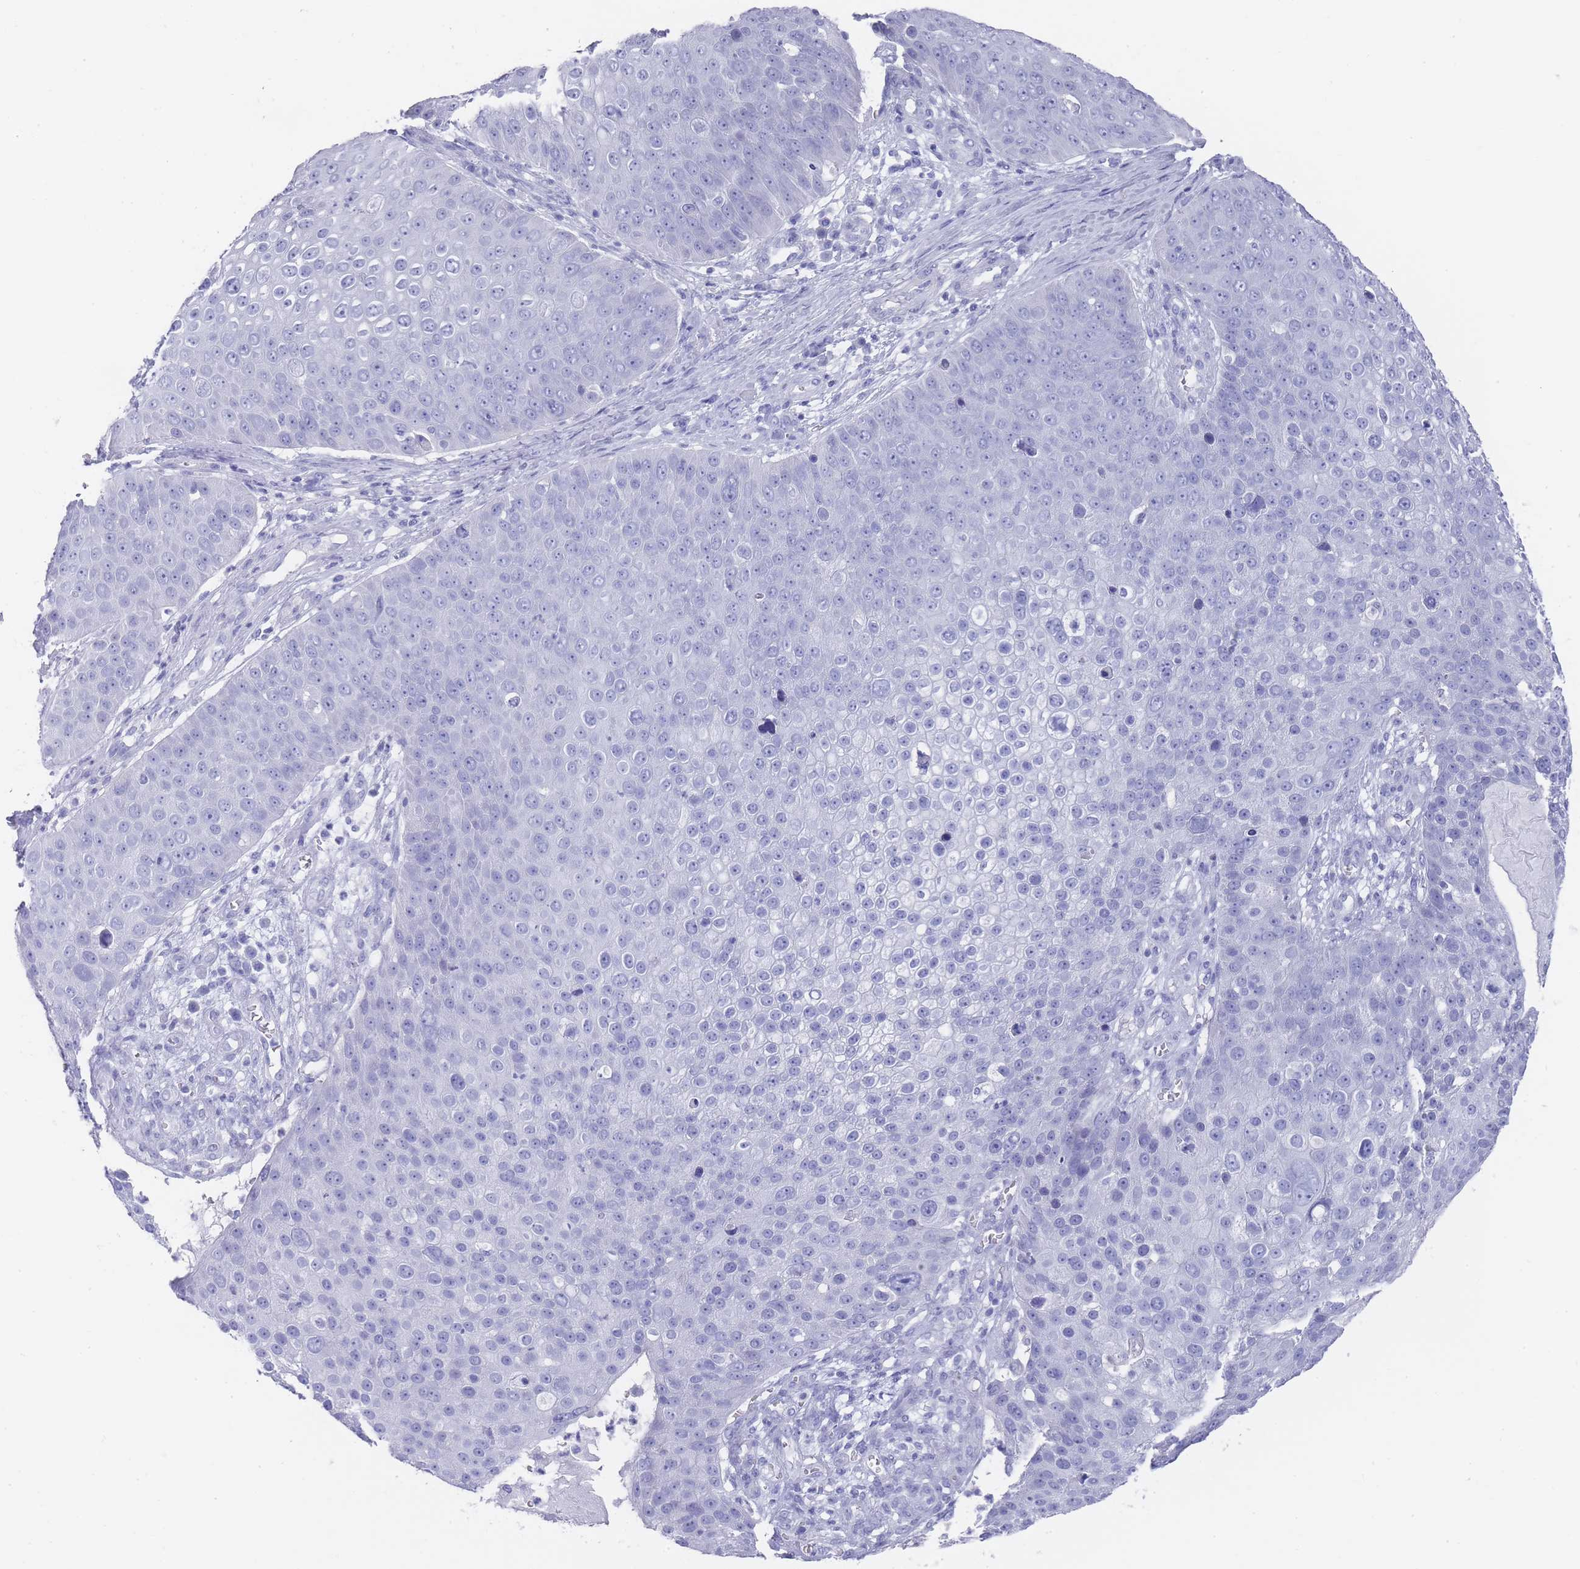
{"staining": {"intensity": "negative", "quantity": "none", "location": "none"}, "tissue": "skin cancer", "cell_type": "Tumor cells", "image_type": "cancer", "snomed": [{"axis": "morphology", "description": "Squamous cell carcinoma, NOS"}, {"axis": "topography", "description": "Skin"}], "caption": "This is an immunohistochemistry (IHC) micrograph of human squamous cell carcinoma (skin). There is no expression in tumor cells.", "gene": "RAB2B", "patient": {"sex": "male", "age": 71}}